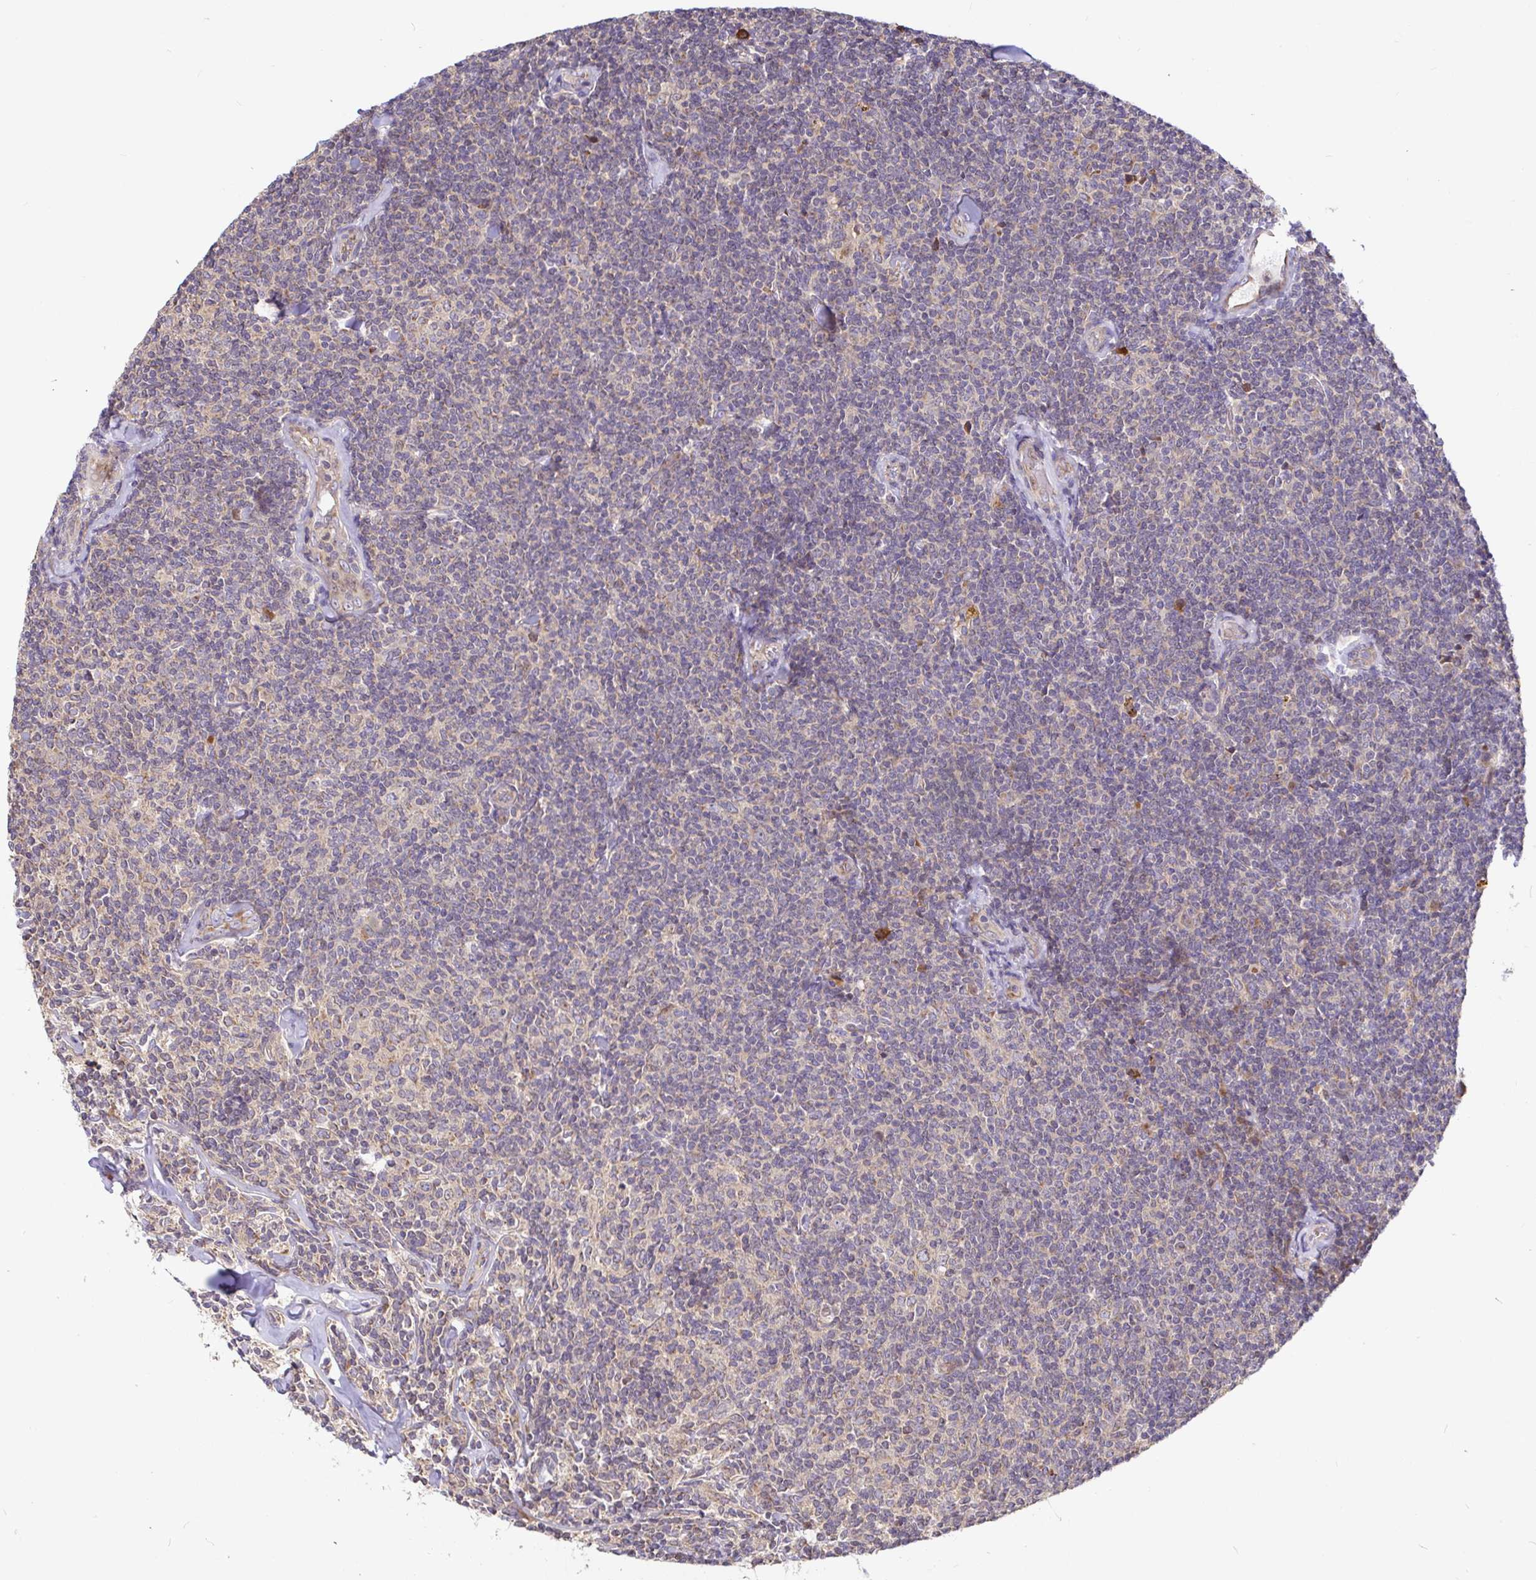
{"staining": {"intensity": "negative", "quantity": "none", "location": "none"}, "tissue": "lymphoma", "cell_type": "Tumor cells", "image_type": "cancer", "snomed": [{"axis": "morphology", "description": "Malignant lymphoma, non-Hodgkin's type, Low grade"}, {"axis": "topography", "description": "Lymph node"}], "caption": "IHC photomicrograph of human lymphoma stained for a protein (brown), which shows no expression in tumor cells.", "gene": "ELP1", "patient": {"sex": "female", "age": 56}}